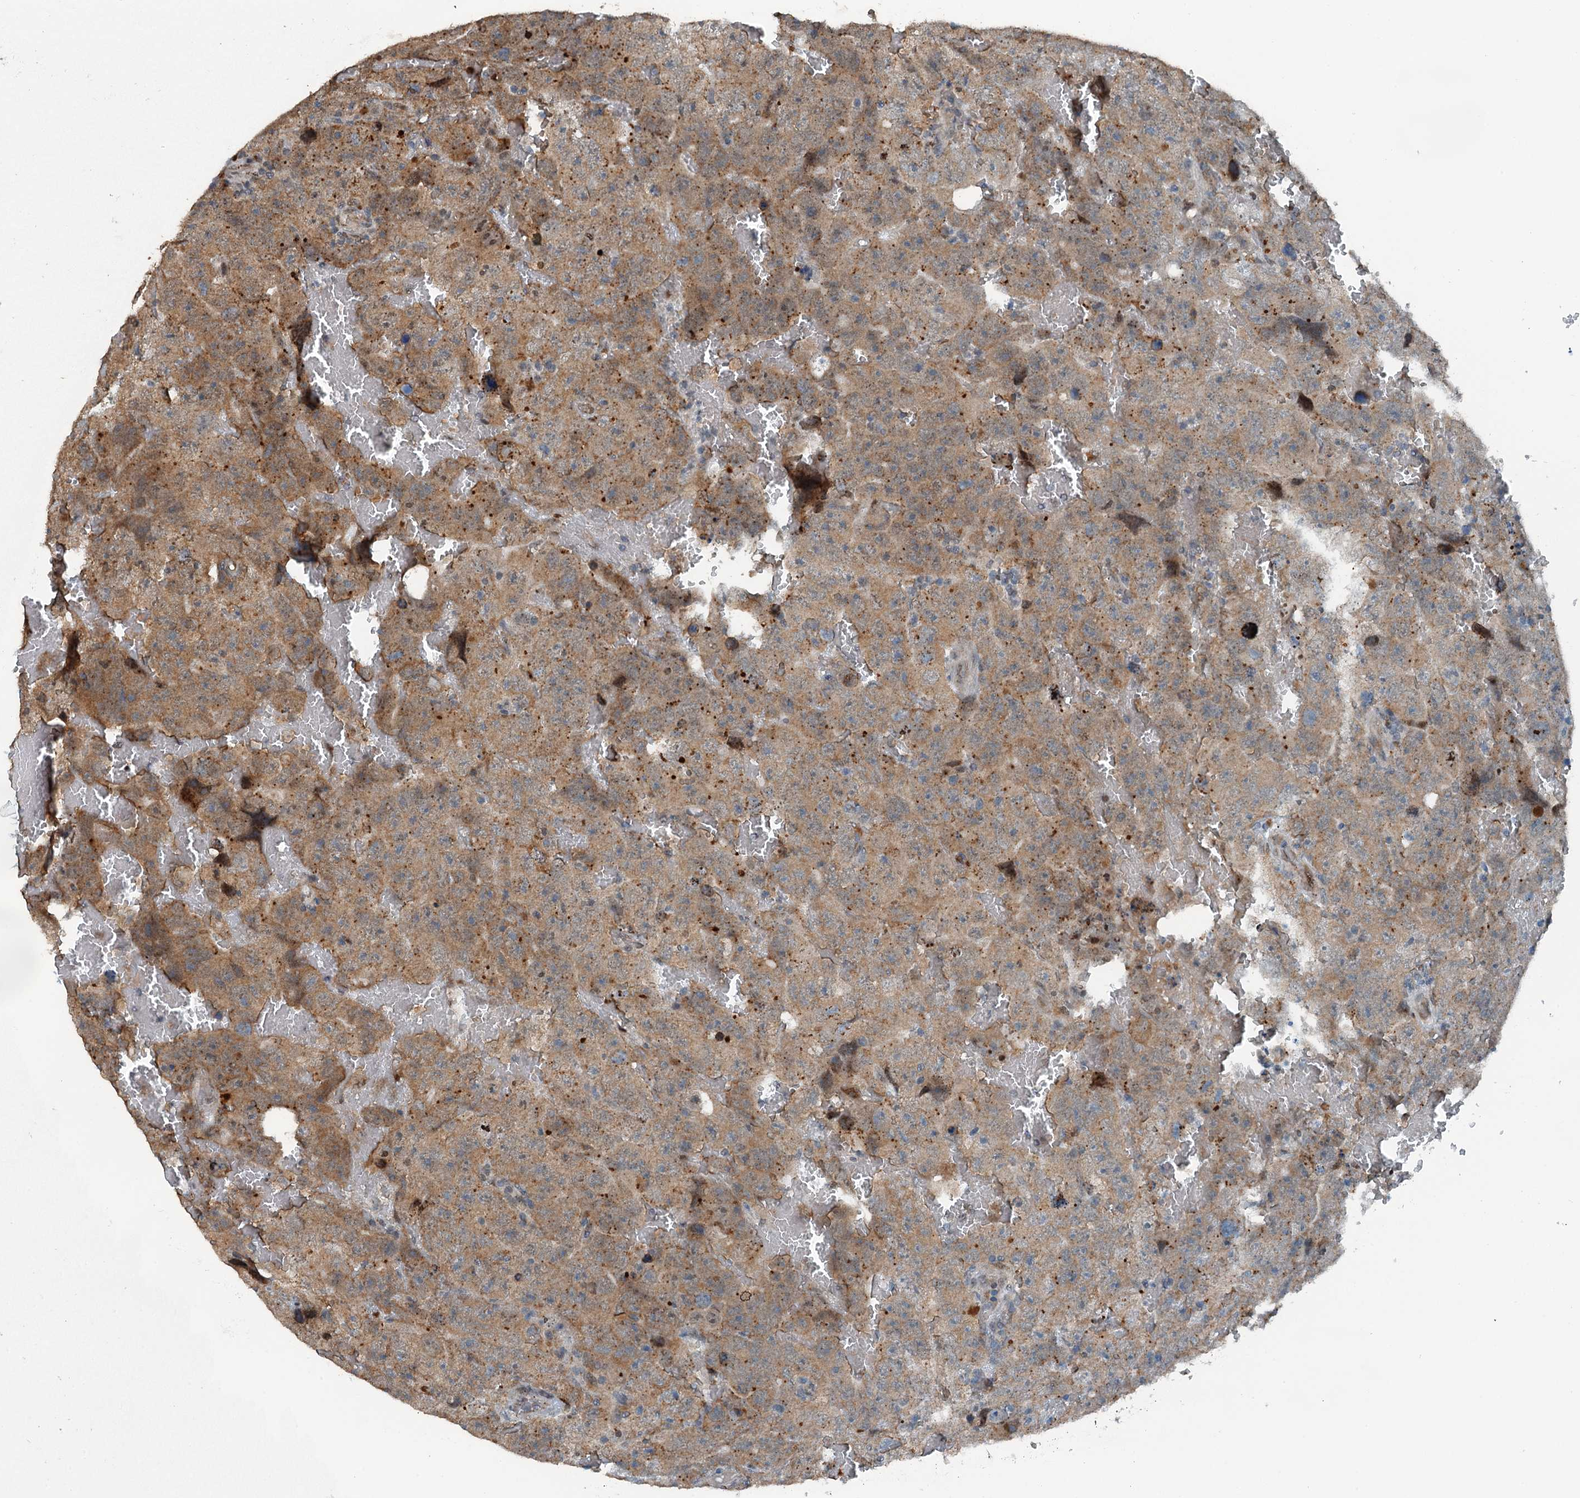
{"staining": {"intensity": "moderate", "quantity": ">75%", "location": "cytoplasmic/membranous"}, "tissue": "testis cancer", "cell_type": "Tumor cells", "image_type": "cancer", "snomed": [{"axis": "morphology", "description": "Carcinoma, Embryonal, NOS"}, {"axis": "topography", "description": "Testis"}], "caption": "Tumor cells exhibit medium levels of moderate cytoplasmic/membranous expression in about >75% of cells in testis cancer. (Brightfield microscopy of DAB IHC at high magnification).", "gene": "BMERB1", "patient": {"sex": "male", "age": 45}}